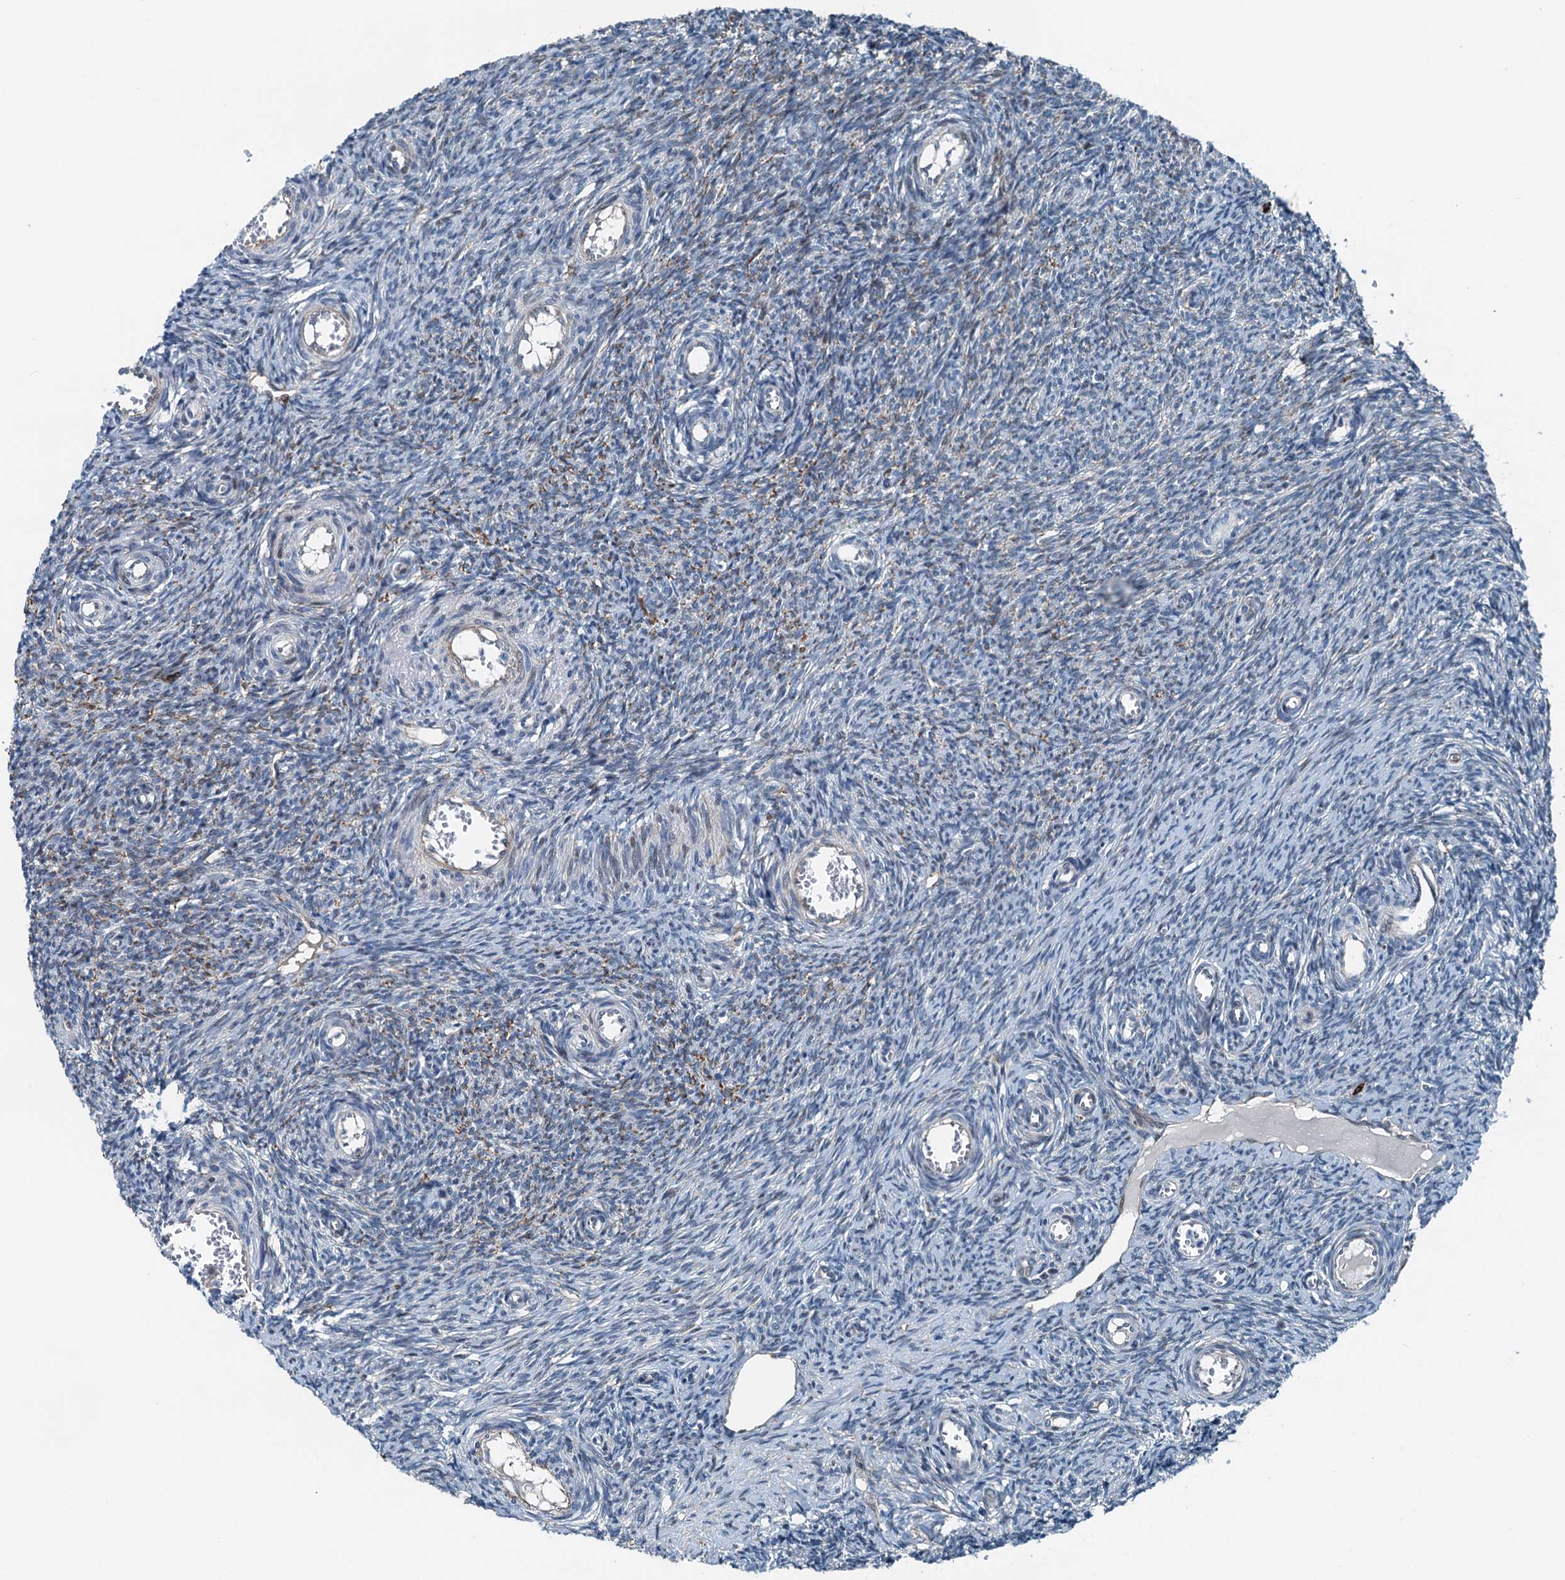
{"staining": {"intensity": "negative", "quantity": "none", "location": "none"}, "tissue": "ovary", "cell_type": "Ovarian stroma cells", "image_type": "normal", "snomed": [{"axis": "morphology", "description": "Normal tissue, NOS"}, {"axis": "topography", "description": "Ovary"}], "caption": "Micrograph shows no protein staining in ovarian stroma cells of benign ovary. (Brightfield microscopy of DAB (3,3'-diaminobenzidine) immunohistochemistry (IHC) at high magnification).", "gene": "TAMALIN", "patient": {"sex": "female", "age": 44}}